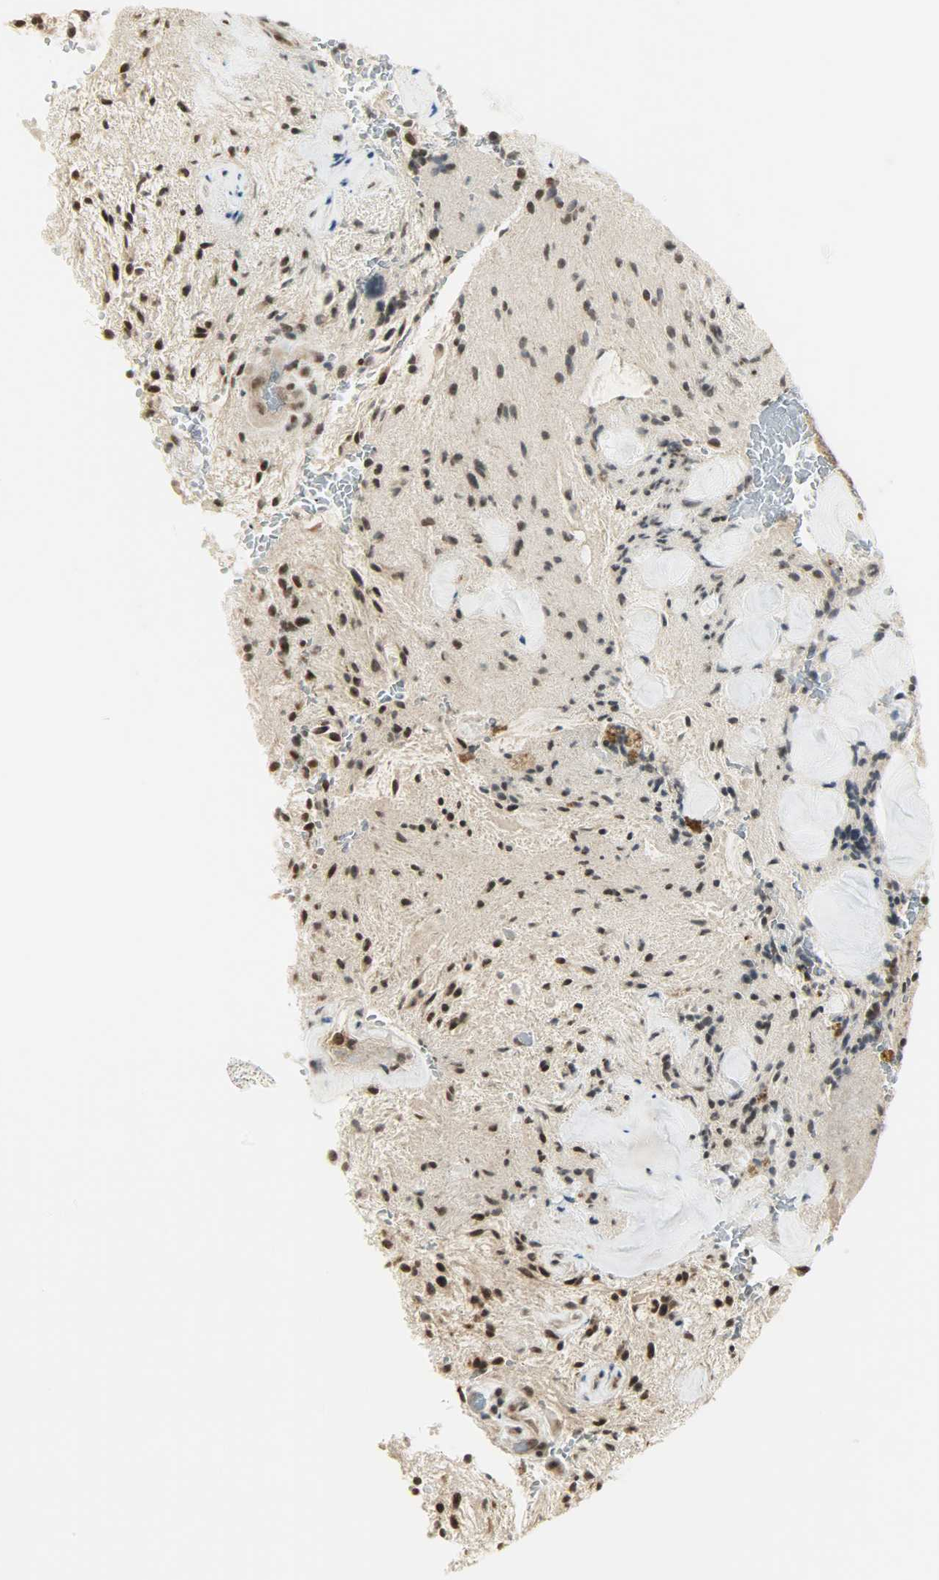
{"staining": {"intensity": "strong", "quantity": ">75%", "location": "nuclear"}, "tissue": "glioma", "cell_type": "Tumor cells", "image_type": "cancer", "snomed": [{"axis": "morphology", "description": "Glioma, malignant, NOS"}, {"axis": "topography", "description": "Cerebellum"}], "caption": "Brown immunohistochemical staining in human malignant glioma demonstrates strong nuclear staining in approximately >75% of tumor cells.", "gene": "SMARCA5", "patient": {"sex": "female", "age": 10}}